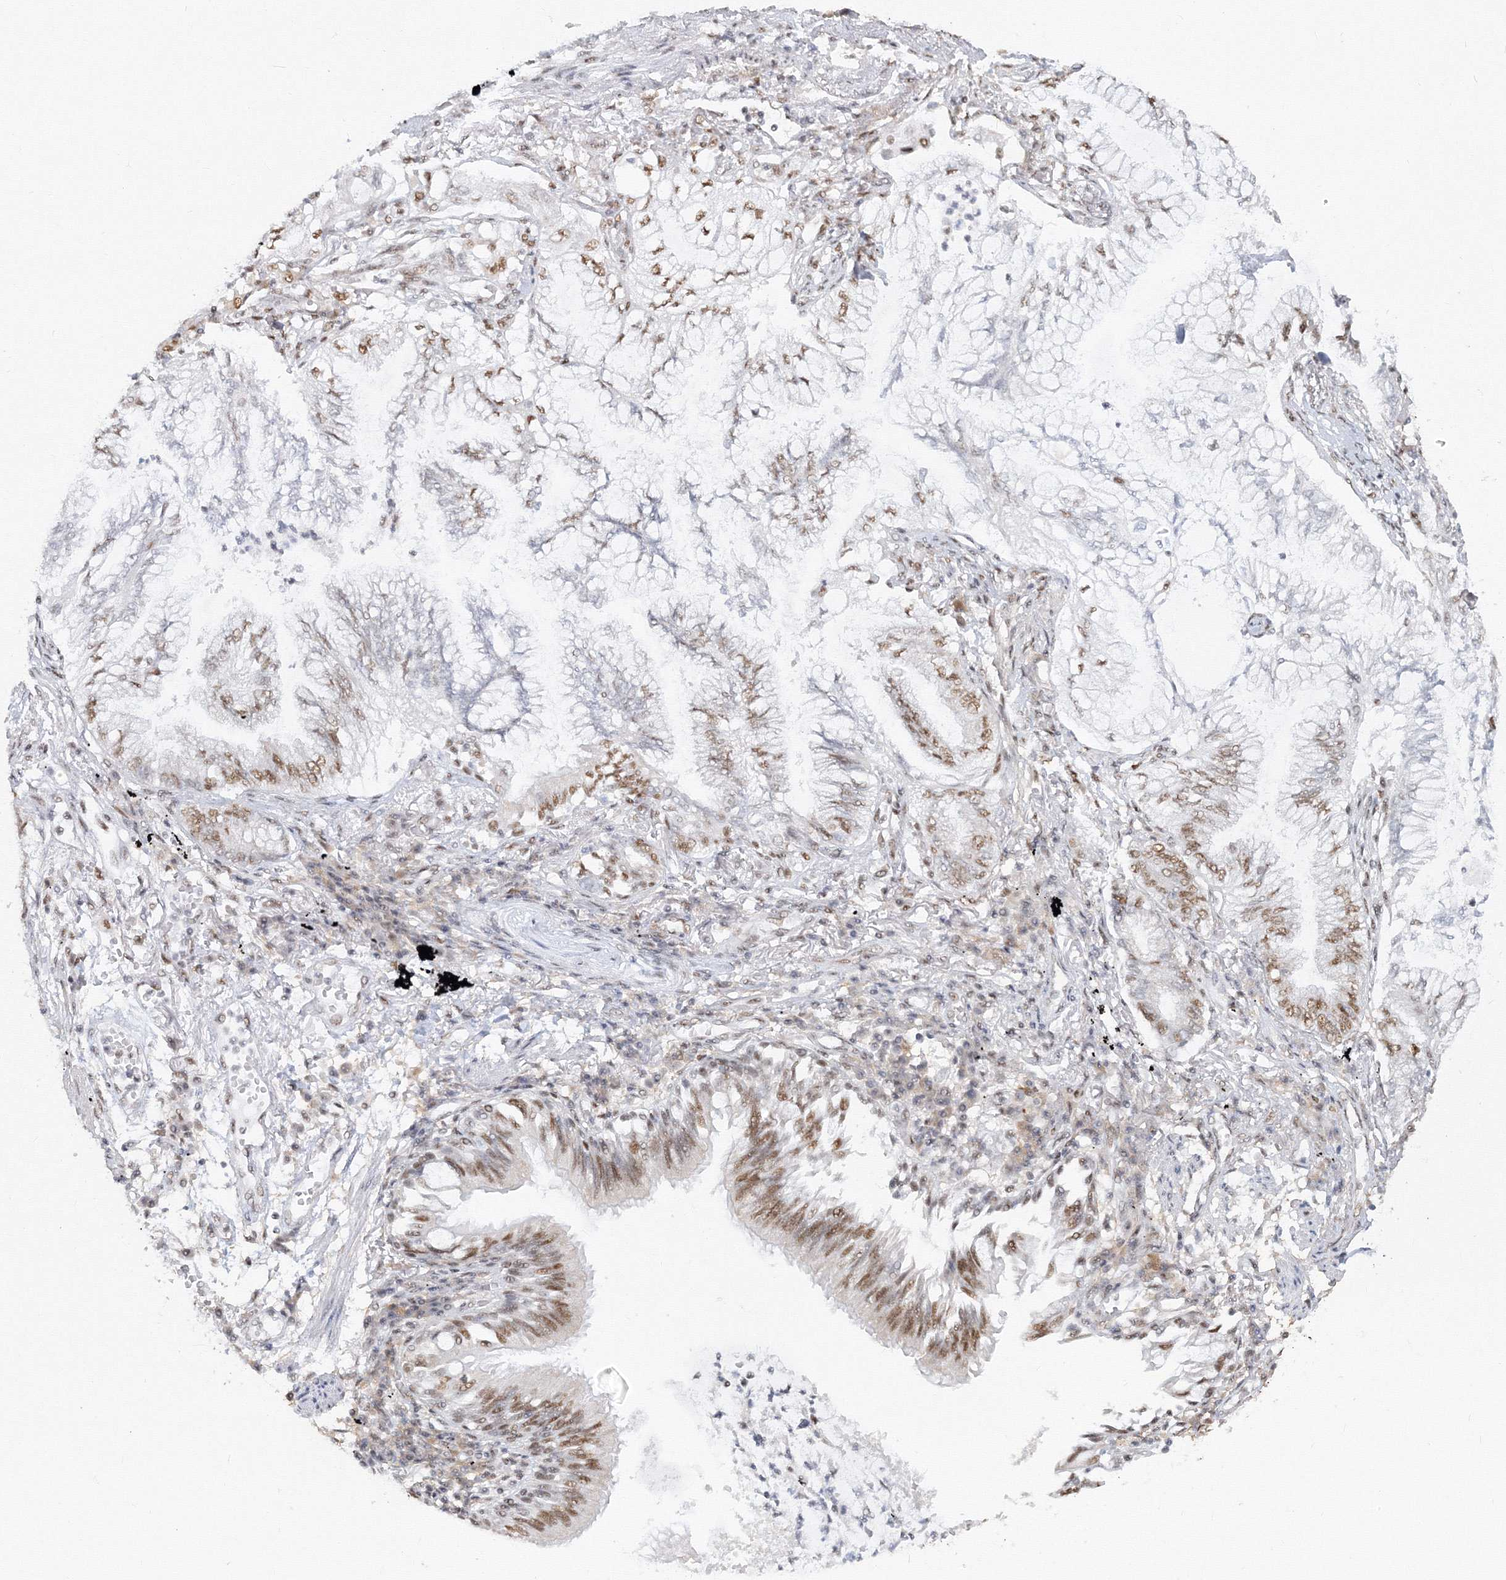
{"staining": {"intensity": "moderate", "quantity": ">75%", "location": "nuclear"}, "tissue": "lung cancer", "cell_type": "Tumor cells", "image_type": "cancer", "snomed": [{"axis": "morphology", "description": "Adenocarcinoma, NOS"}, {"axis": "topography", "description": "Lung"}], "caption": "Immunohistochemical staining of human lung cancer (adenocarcinoma) reveals medium levels of moderate nuclear staining in approximately >75% of tumor cells. The staining was performed using DAB (3,3'-diaminobenzidine), with brown indicating positive protein expression. Nuclei are stained blue with hematoxylin.", "gene": "PPP4R2", "patient": {"sex": "female", "age": 70}}